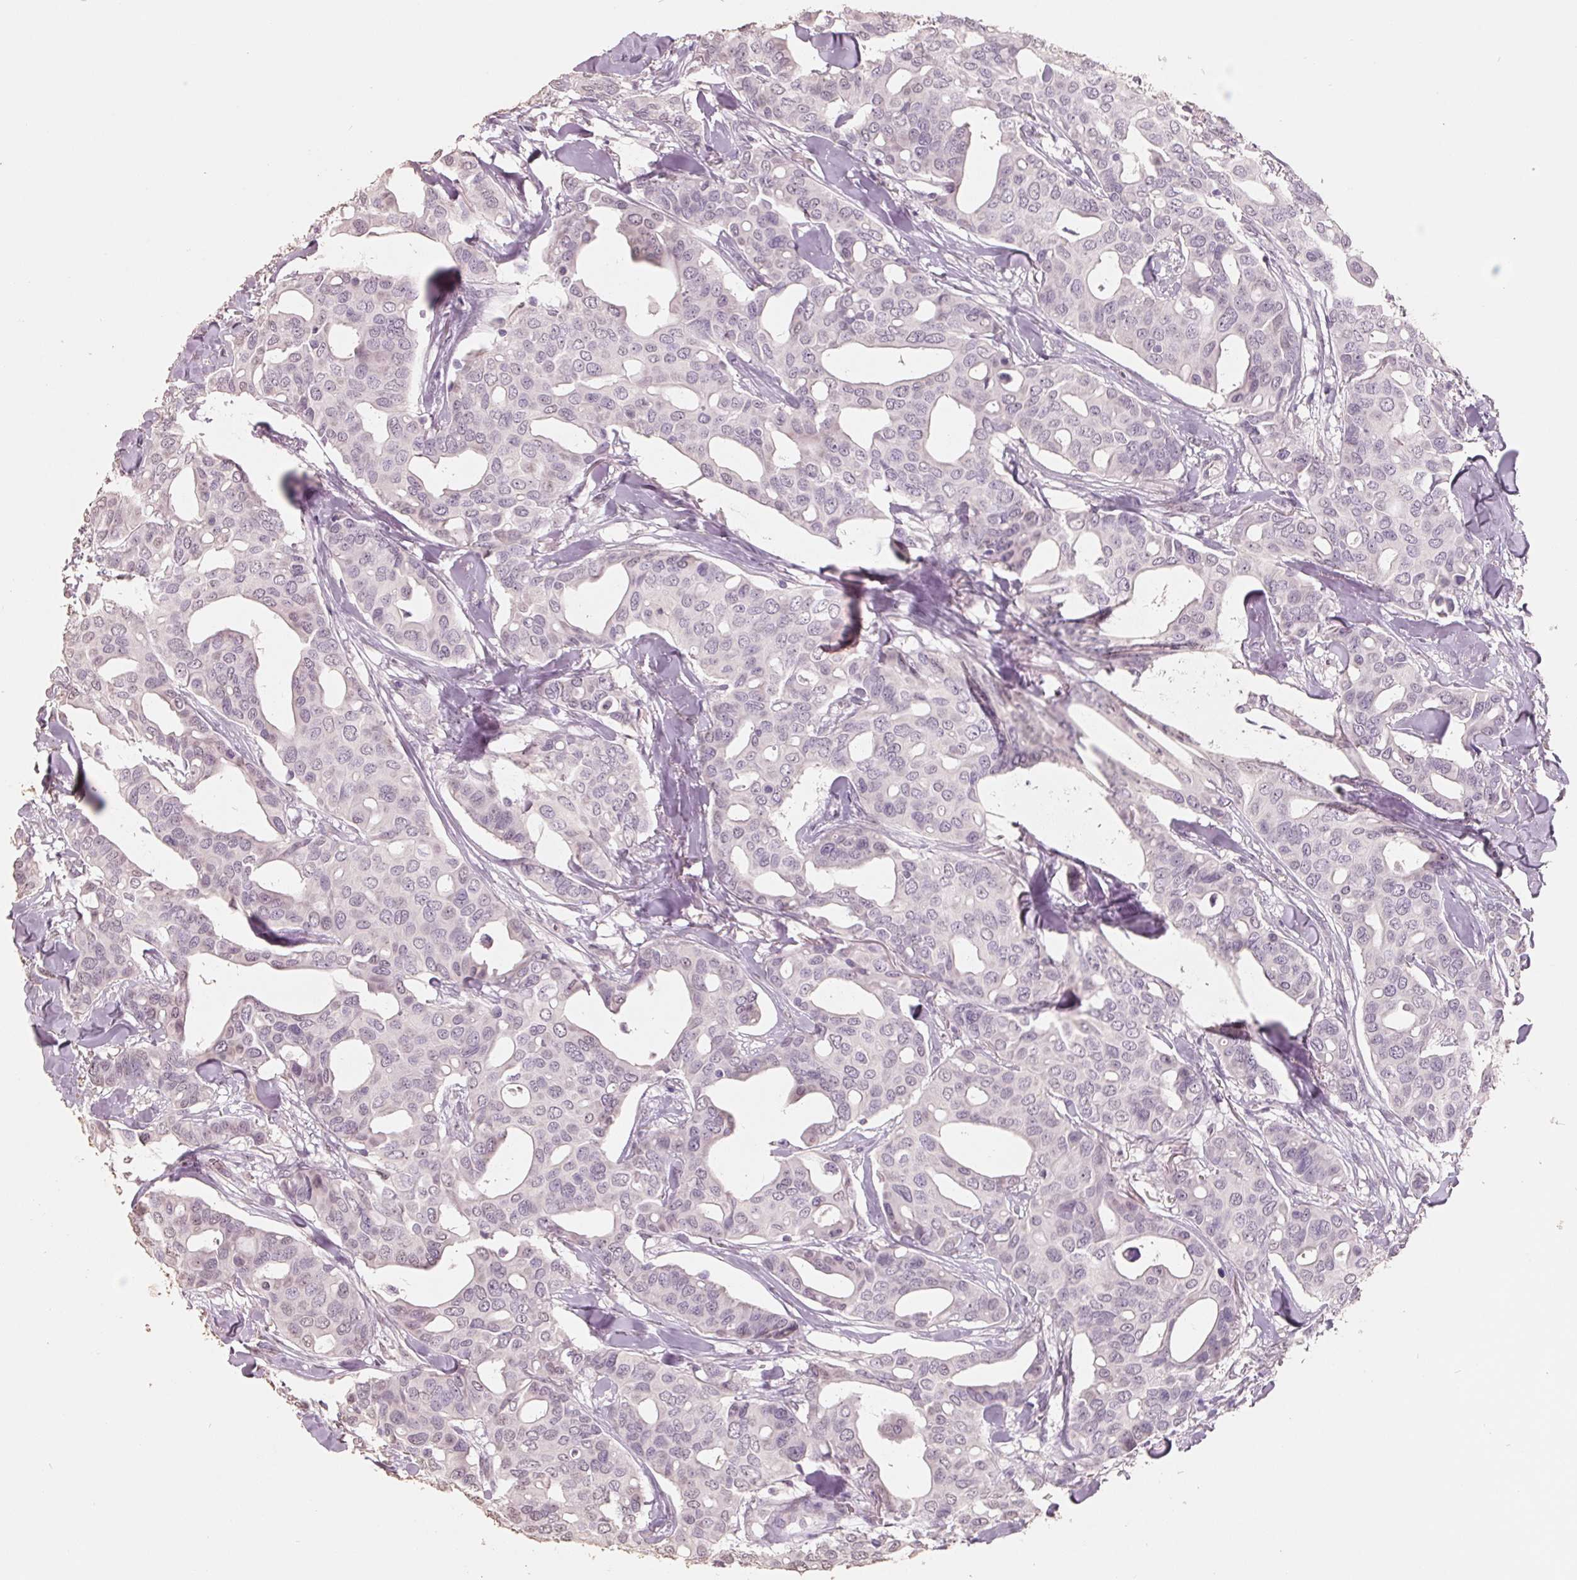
{"staining": {"intensity": "negative", "quantity": "none", "location": "none"}, "tissue": "breast cancer", "cell_type": "Tumor cells", "image_type": "cancer", "snomed": [{"axis": "morphology", "description": "Duct carcinoma"}, {"axis": "topography", "description": "Breast"}], "caption": "This is an immunohistochemistry histopathology image of human breast intraductal carcinoma. There is no positivity in tumor cells.", "gene": "FTCD", "patient": {"sex": "female", "age": 54}}